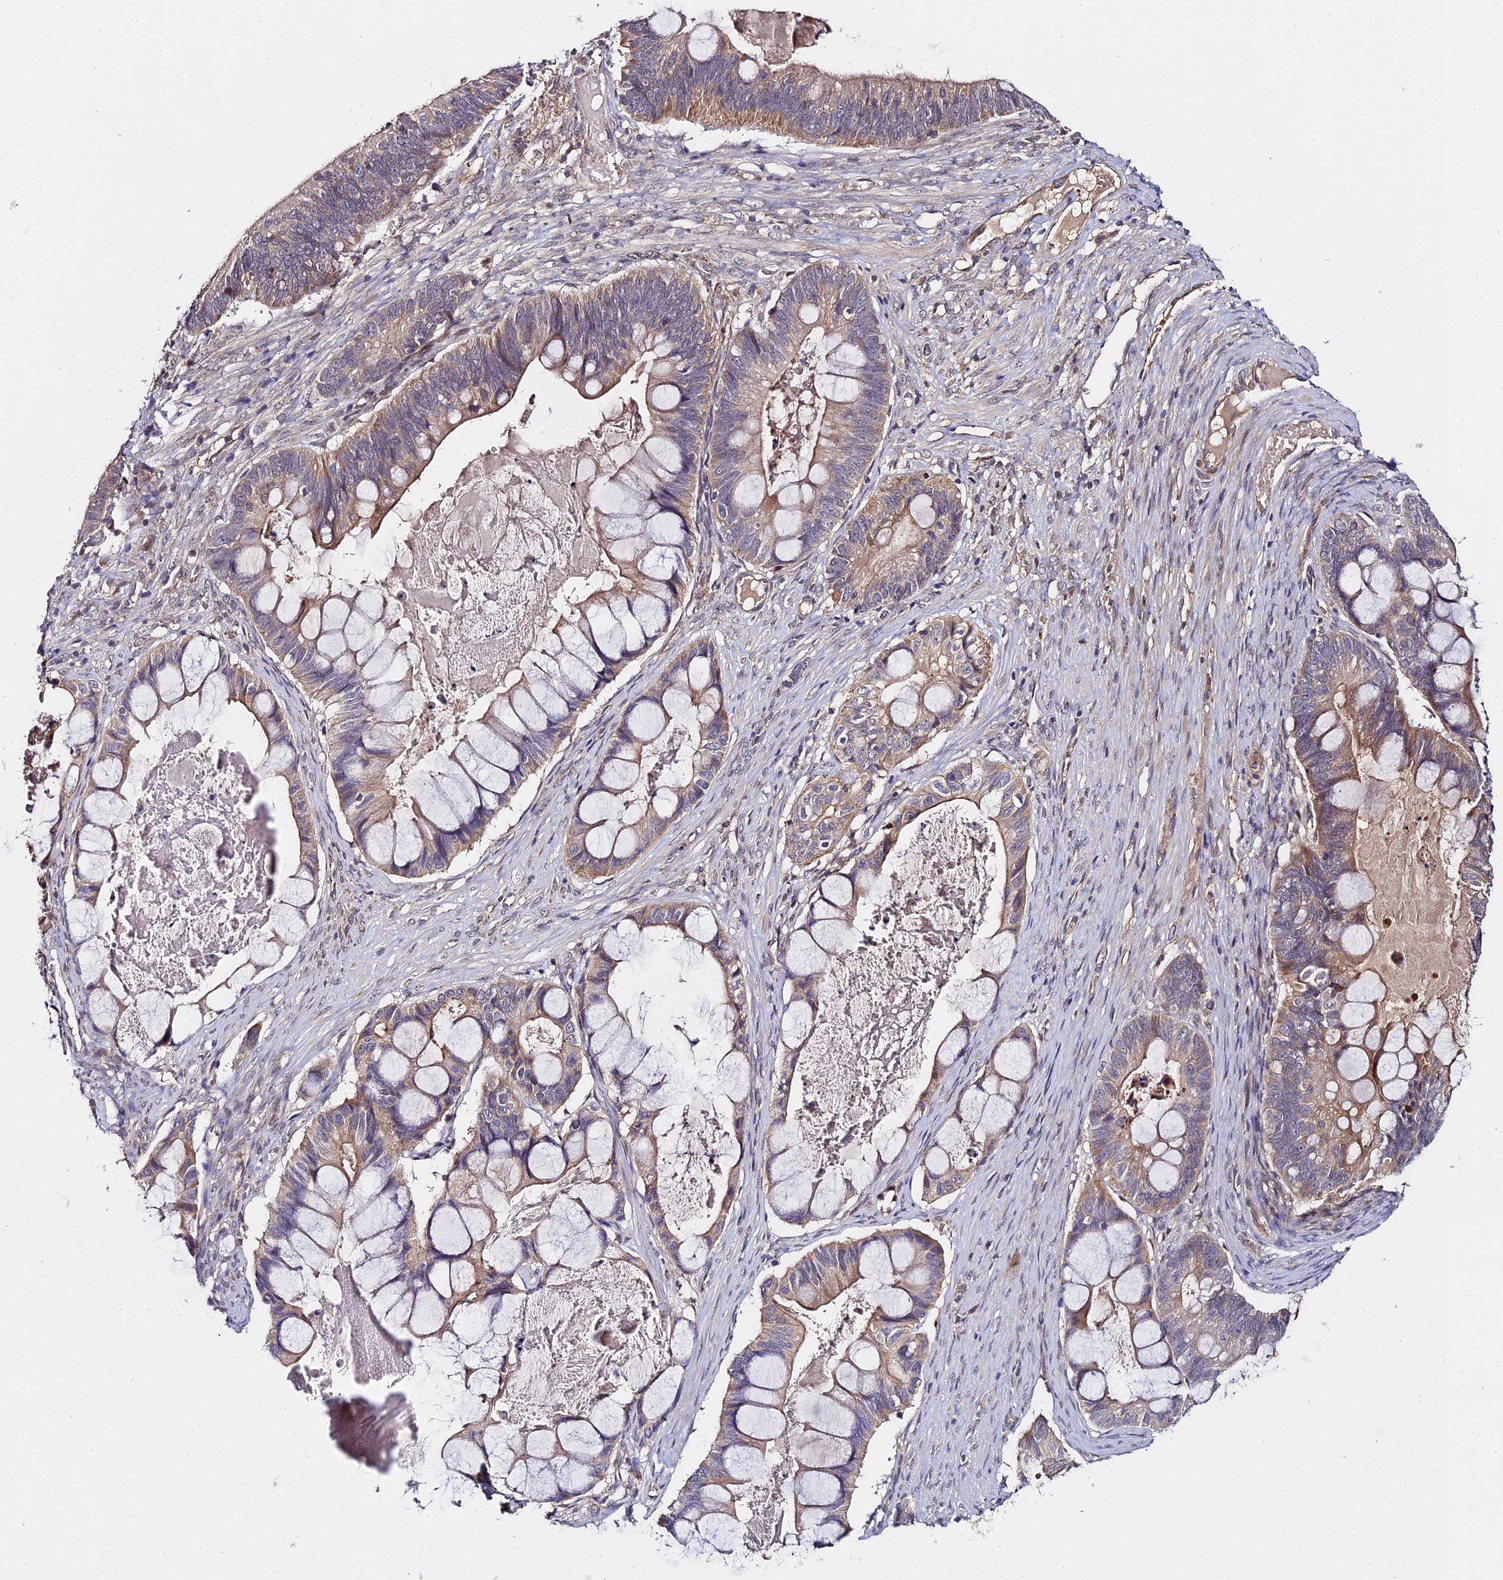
{"staining": {"intensity": "weak", "quantity": ">75%", "location": "cytoplasmic/membranous"}, "tissue": "ovarian cancer", "cell_type": "Tumor cells", "image_type": "cancer", "snomed": [{"axis": "morphology", "description": "Cystadenocarcinoma, mucinous, NOS"}, {"axis": "topography", "description": "Ovary"}], "caption": "Immunohistochemistry of human mucinous cystadenocarcinoma (ovarian) displays low levels of weak cytoplasmic/membranous staining in approximately >75% of tumor cells.", "gene": "ZBED8", "patient": {"sex": "female", "age": 61}}